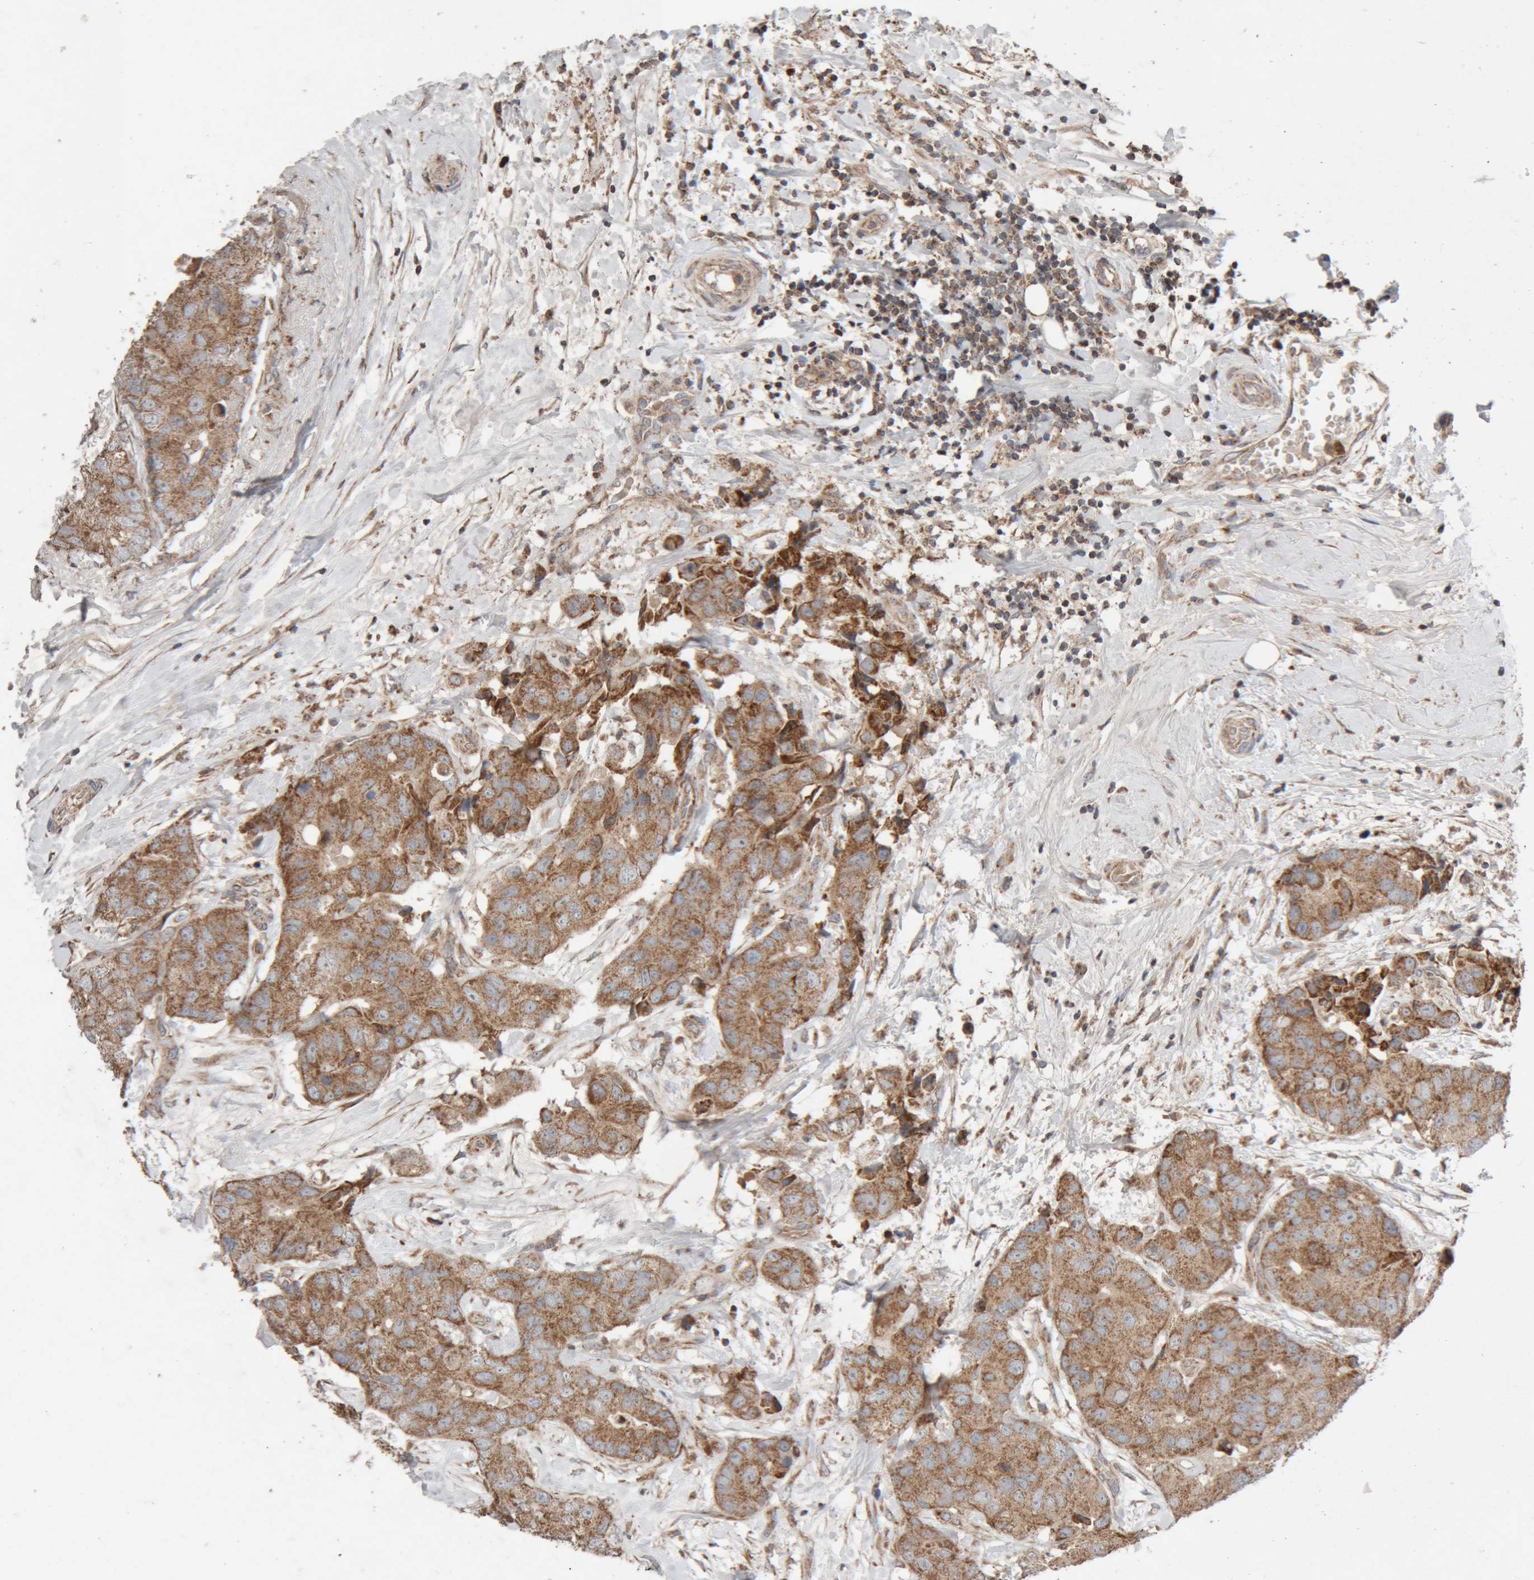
{"staining": {"intensity": "moderate", "quantity": ">75%", "location": "cytoplasmic/membranous"}, "tissue": "breast cancer", "cell_type": "Tumor cells", "image_type": "cancer", "snomed": [{"axis": "morphology", "description": "Duct carcinoma"}, {"axis": "topography", "description": "Breast"}], "caption": "Moderate cytoplasmic/membranous positivity is identified in about >75% of tumor cells in breast cancer.", "gene": "KIF21B", "patient": {"sex": "female", "age": 62}}